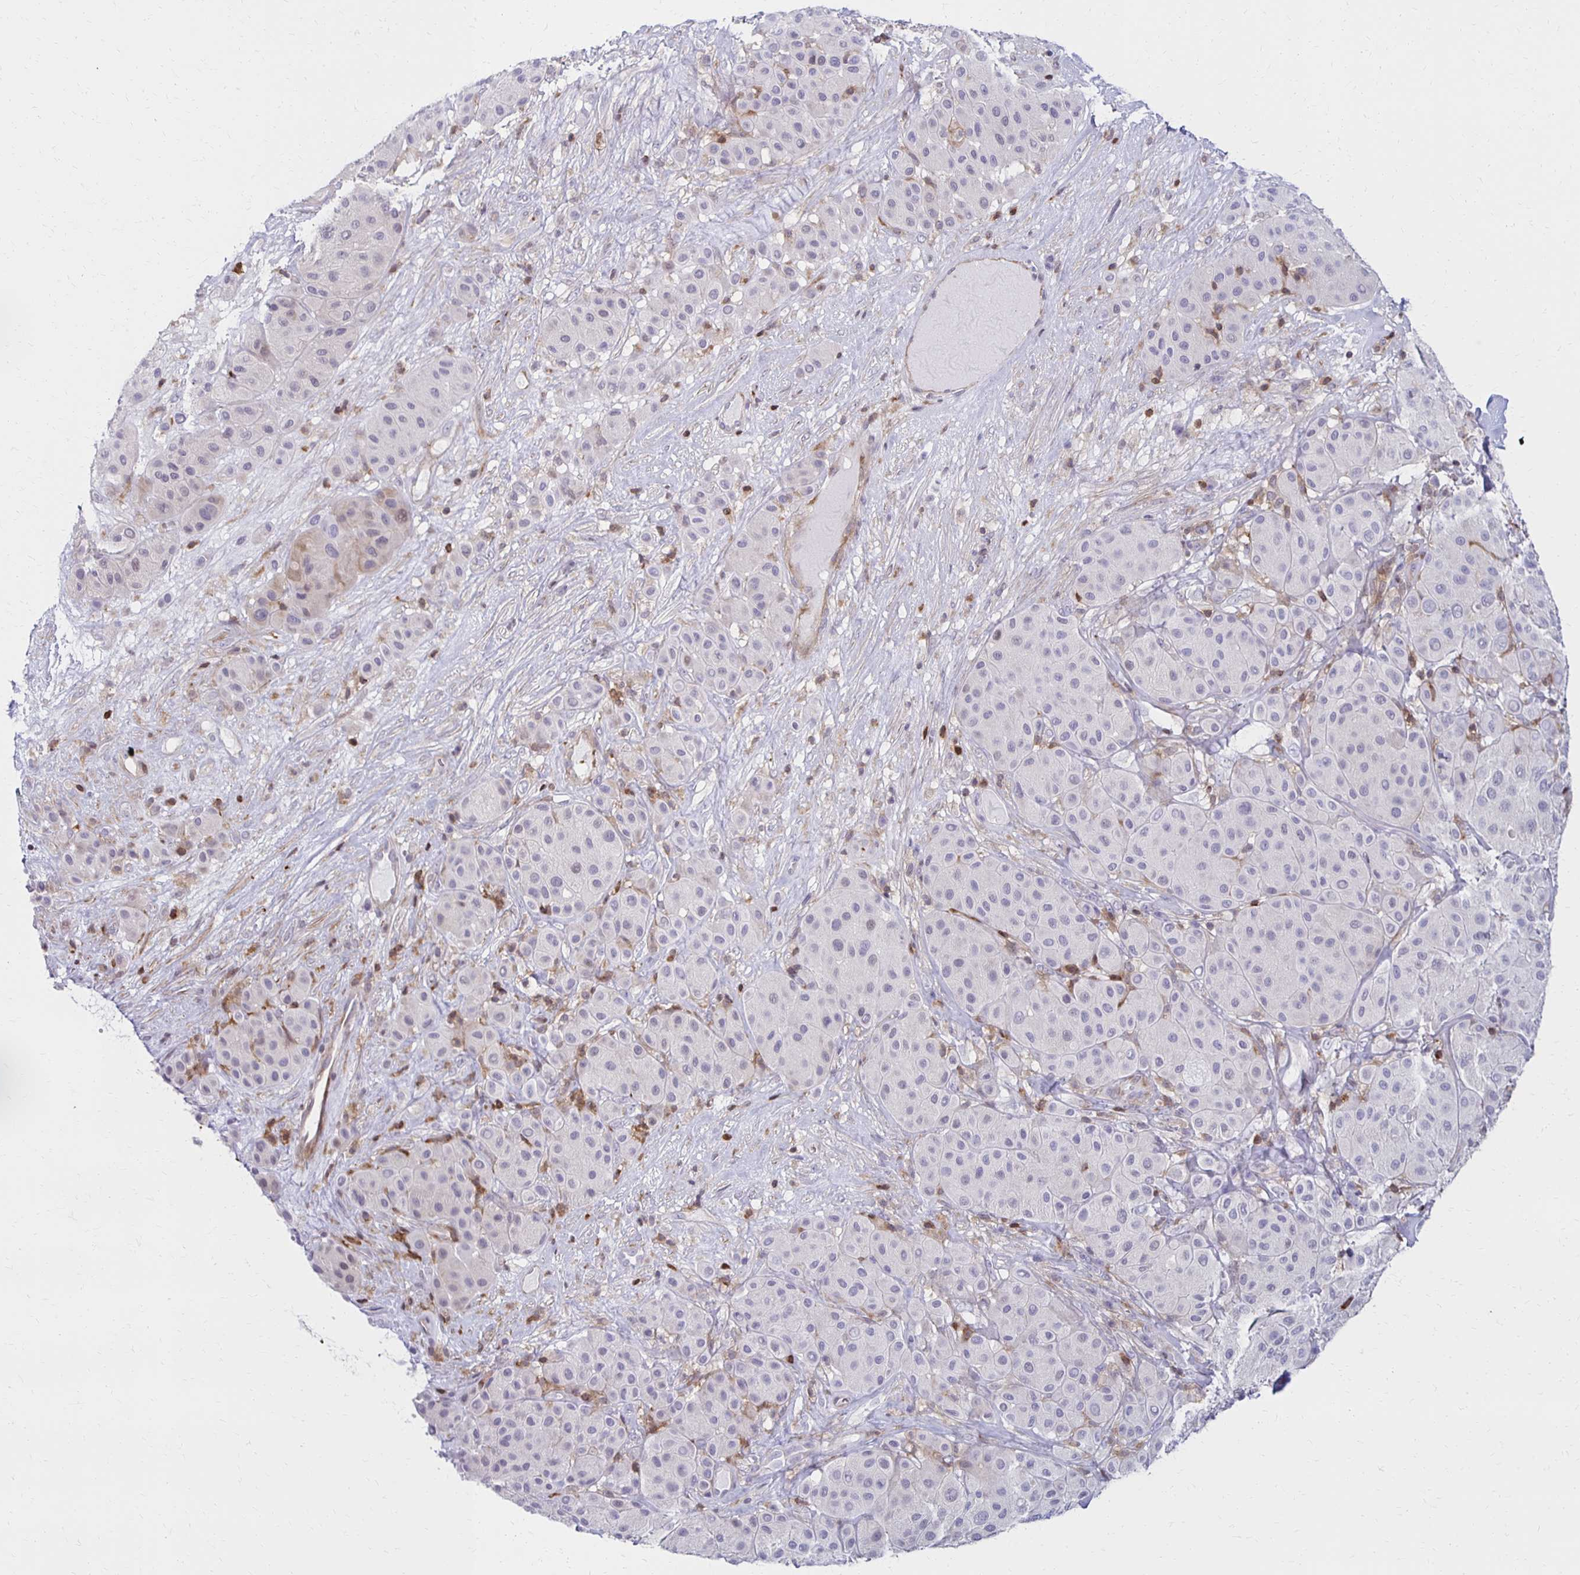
{"staining": {"intensity": "negative", "quantity": "none", "location": "none"}, "tissue": "melanoma", "cell_type": "Tumor cells", "image_type": "cancer", "snomed": [{"axis": "morphology", "description": "Malignant melanoma, Metastatic site"}, {"axis": "topography", "description": "Smooth muscle"}], "caption": "Immunohistochemistry (IHC) image of neoplastic tissue: human malignant melanoma (metastatic site) stained with DAB (3,3'-diaminobenzidine) exhibits no significant protein expression in tumor cells.", "gene": "CCL21", "patient": {"sex": "male", "age": 41}}